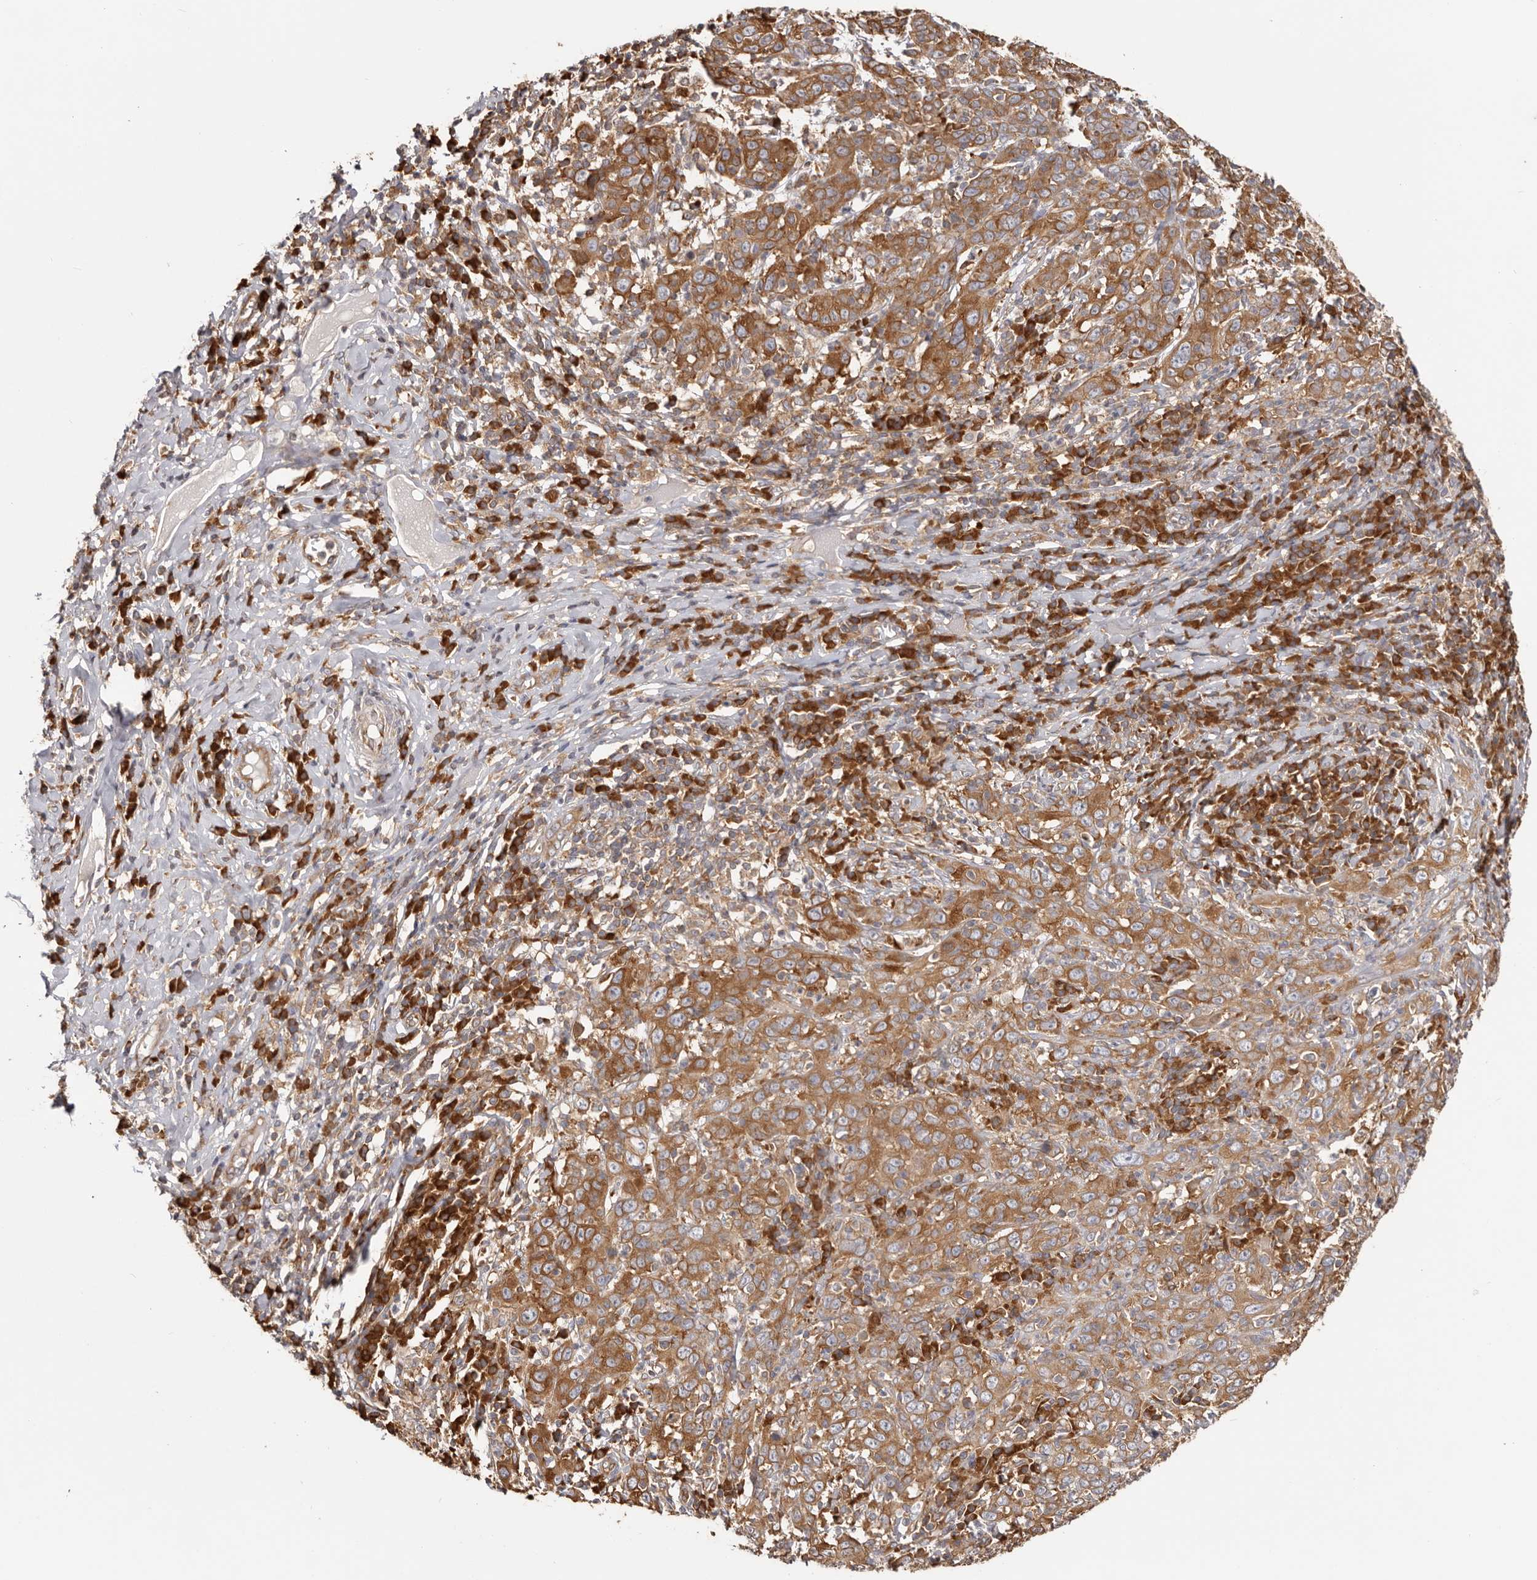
{"staining": {"intensity": "moderate", "quantity": ">75%", "location": "cytoplasmic/membranous"}, "tissue": "cervical cancer", "cell_type": "Tumor cells", "image_type": "cancer", "snomed": [{"axis": "morphology", "description": "Squamous cell carcinoma, NOS"}, {"axis": "topography", "description": "Cervix"}], "caption": "The image shows a brown stain indicating the presence of a protein in the cytoplasmic/membranous of tumor cells in squamous cell carcinoma (cervical). (IHC, brightfield microscopy, high magnification).", "gene": "EPRS1", "patient": {"sex": "female", "age": 46}}